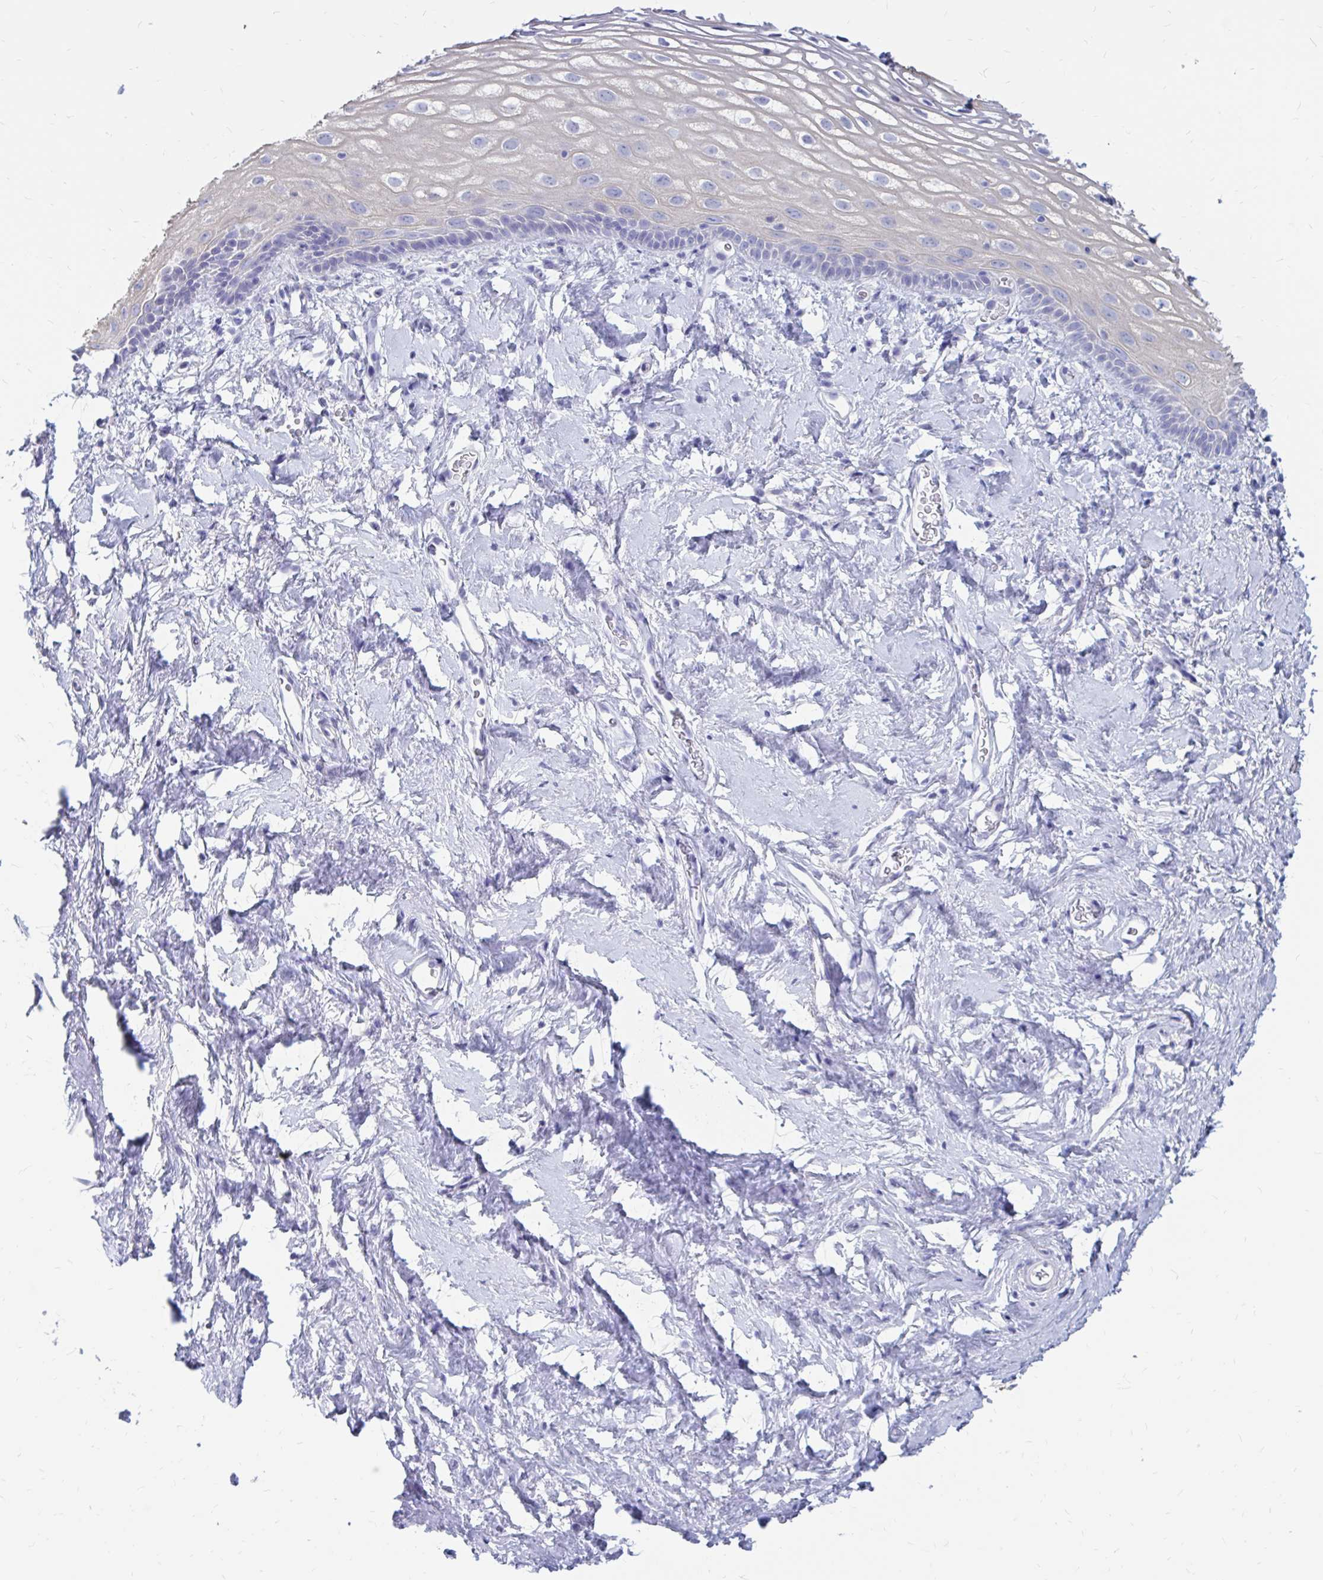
{"staining": {"intensity": "negative", "quantity": "none", "location": "none"}, "tissue": "vagina", "cell_type": "Squamous epithelial cells", "image_type": "normal", "snomed": [{"axis": "morphology", "description": "Normal tissue, NOS"}, {"axis": "morphology", "description": "Adenocarcinoma, NOS"}, {"axis": "topography", "description": "Rectum"}, {"axis": "topography", "description": "Vagina"}, {"axis": "topography", "description": "Peripheral nerve tissue"}], "caption": "High magnification brightfield microscopy of normal vagina stained with DAB (brown) and counterstained with hematoxylin (blue): squamous epithelial cells show no significant positivity. Nuclei are stained in blue.", "gene": "IGSF5", "patient": {"sex": "female", "age": 71}}